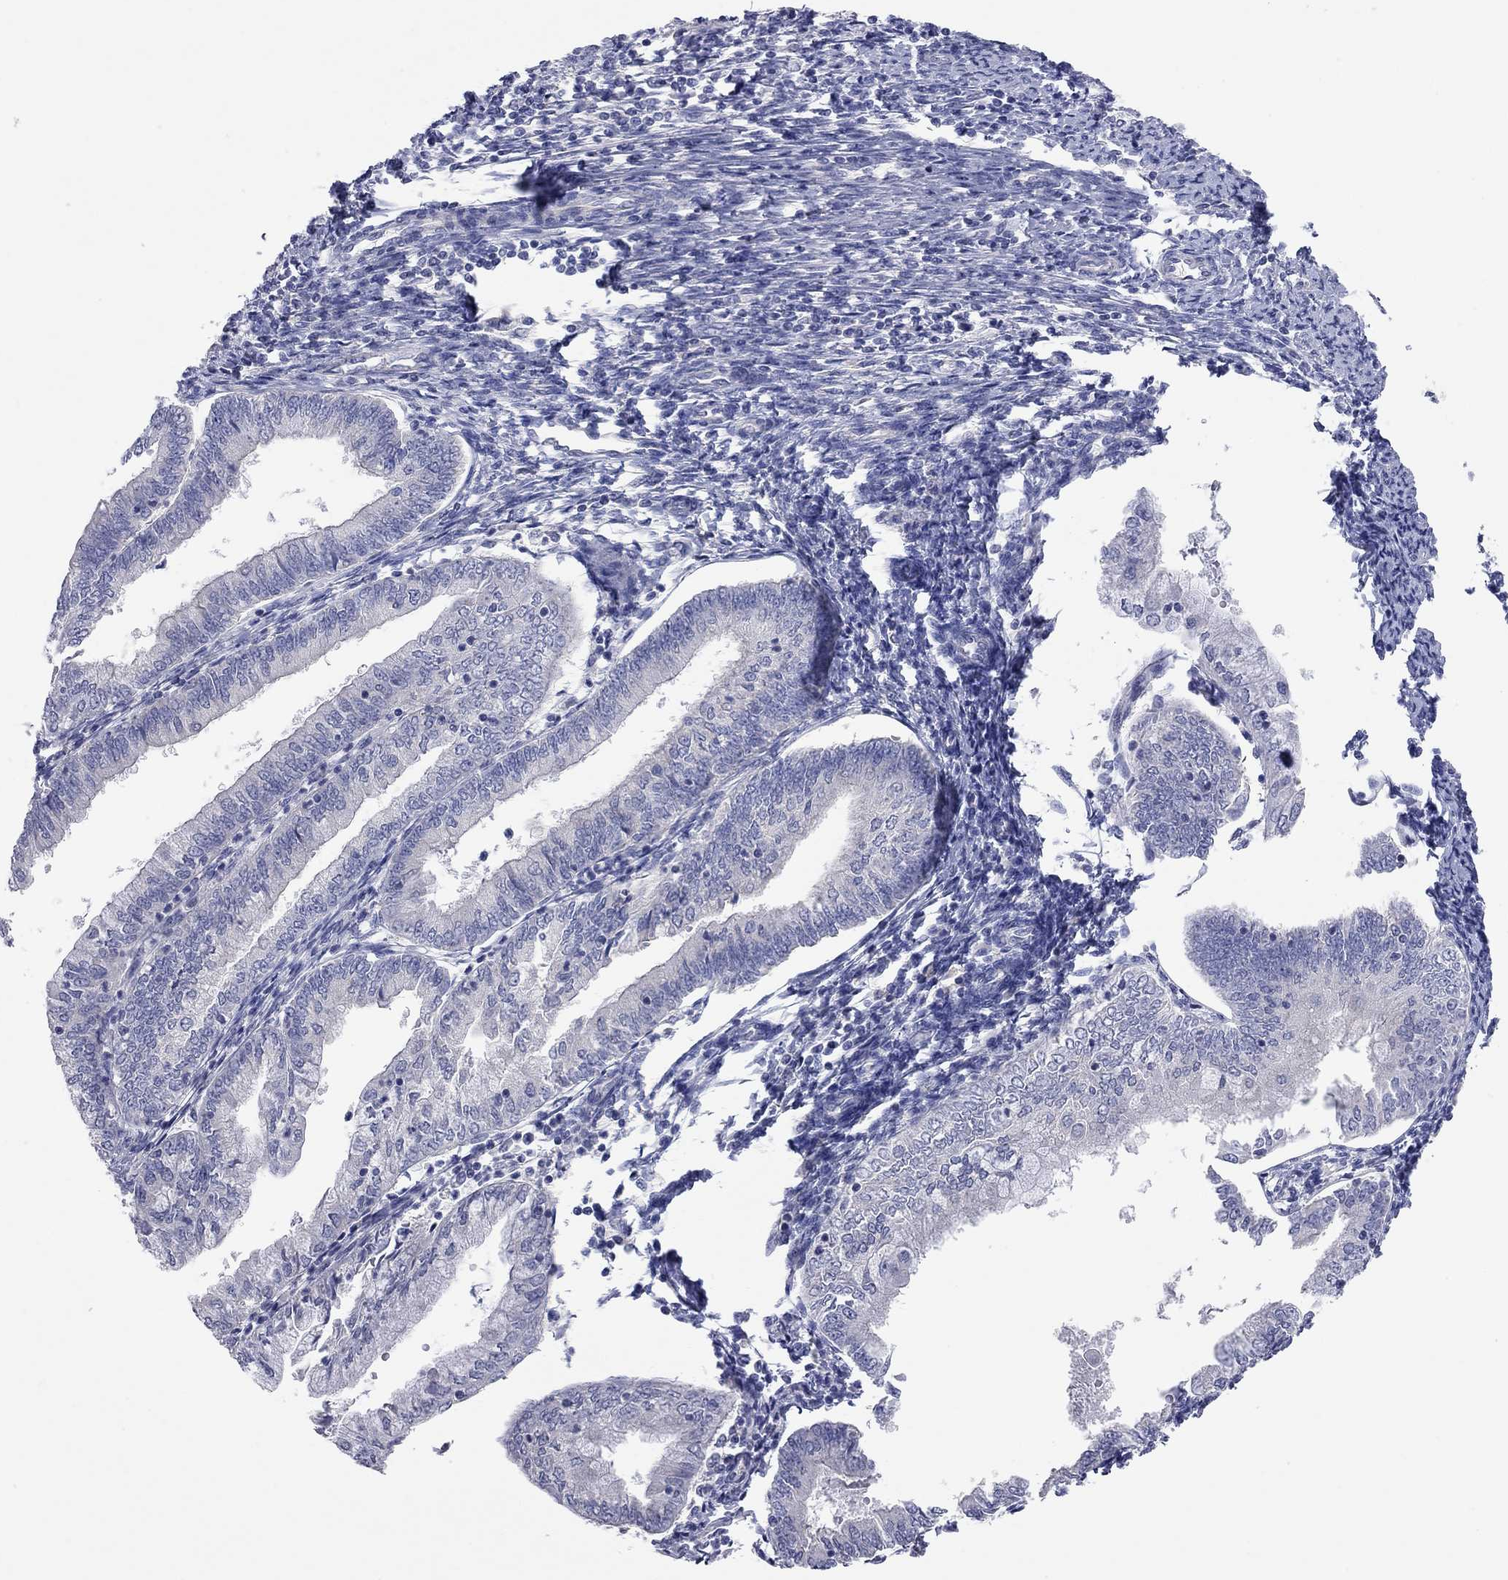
{"staining": {"intensity": "negative", "quantity": "none", "location": "none"}, "tissue": "endometrial cancer", "cell_type": "Tumor cells", "image_type": "cancer", "snomed": [{"axis": "morphology", "description": "Adenocarcinoma, NOS"}, {"axis": "topography", "description": "Endometrium"}], "caption": "Human endometrial adenocarcinoma stained for a protein using IHC displays no expression in tumor cells.", "gene": "KCNB1", "patient": {"sex": "female", "age": 55}}